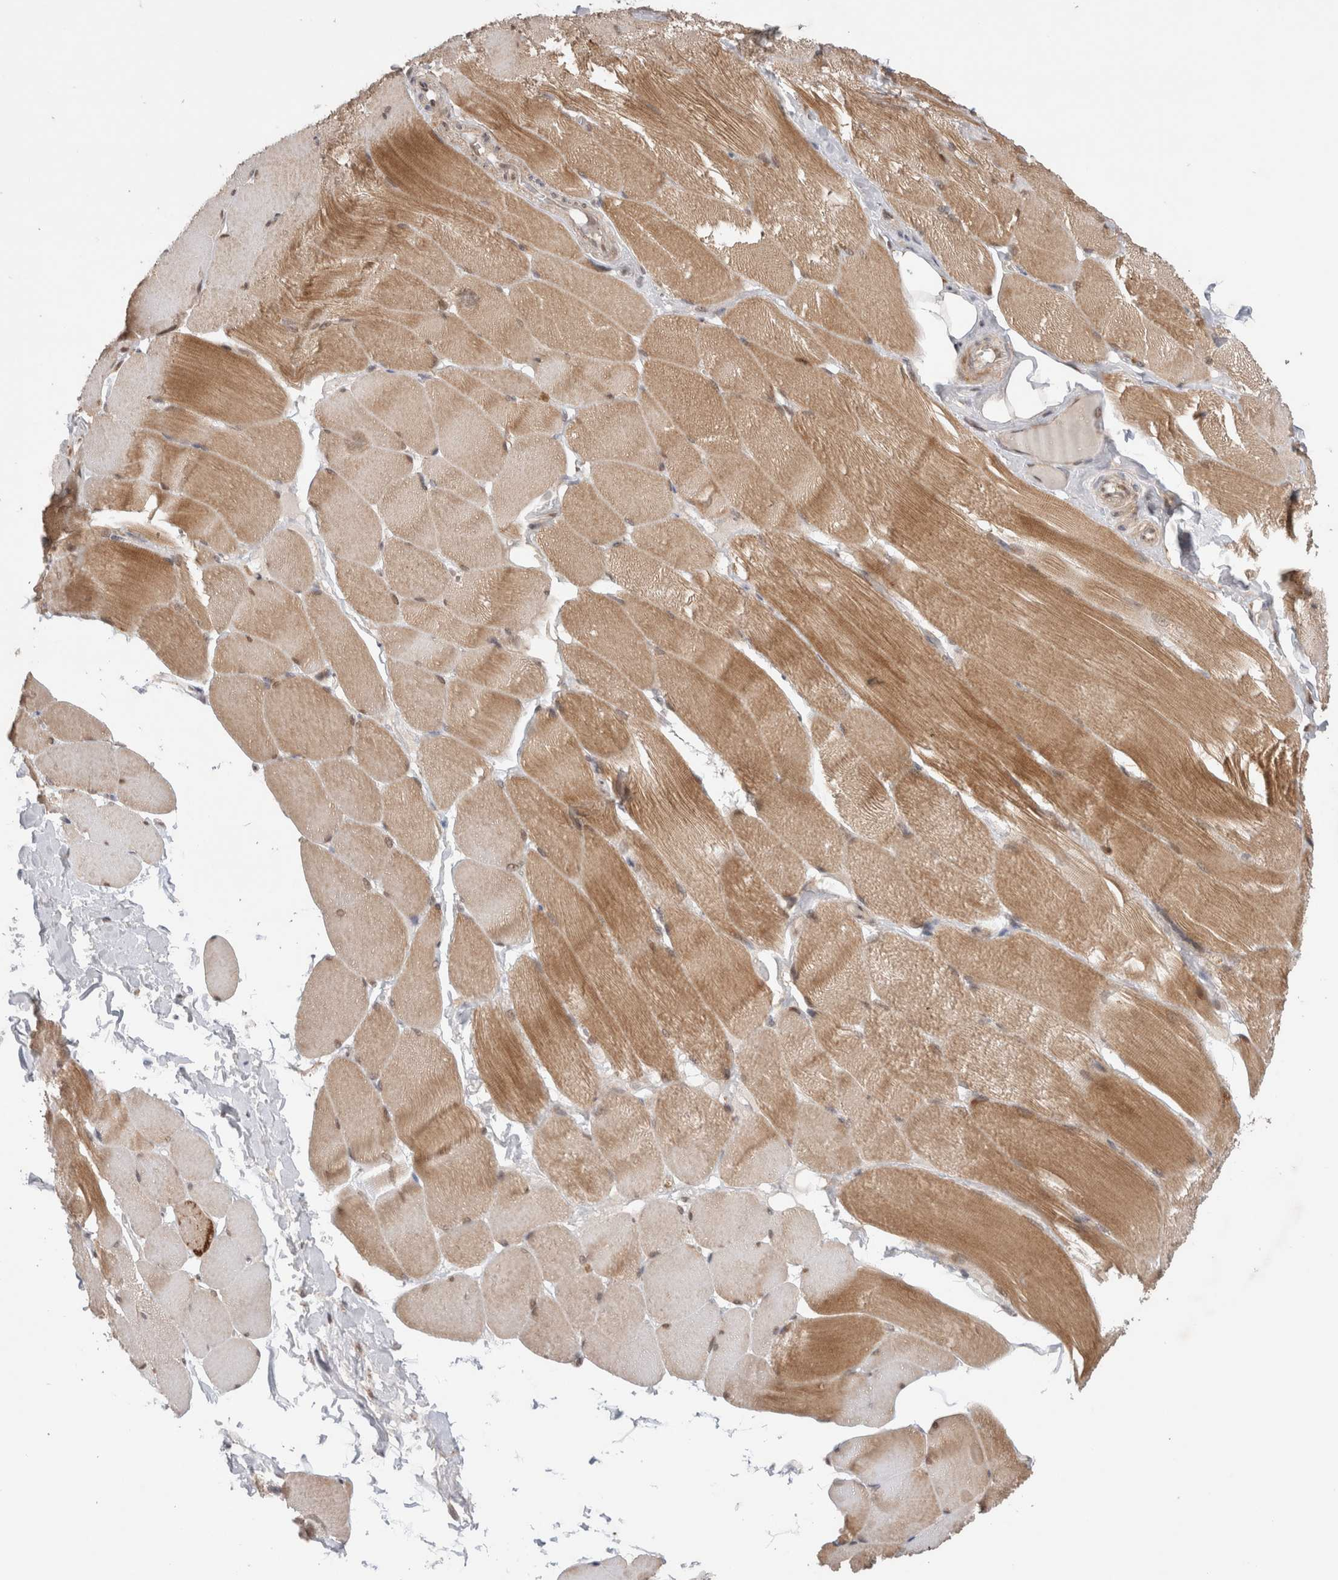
{"staining": {"intensity": "moderate", "quantity": ">75%", "location": "cytoplasmic/membranous"}, "tissue": "skeletal muscle", "cell_type": "Myocytes", "image_type": "normal", "snomed": [{"axis": "morphology", "description": "Normal tissue, NOS"}, {"axis": "topography", "description": "Skin"}, {"axis": "topography", "description": "Skeletal muscle"}], "caption": "Immunohistochemical staining of normal skeletal muscle shows medium levels of moderate cytoplasmic/membranous positivity in about >75% of myocytes. The protein of interest is shown in brown color, while the nuclei are stained blue.", "gene": "SLC29A1", "patient": {"sex": "male", "age": 83}}